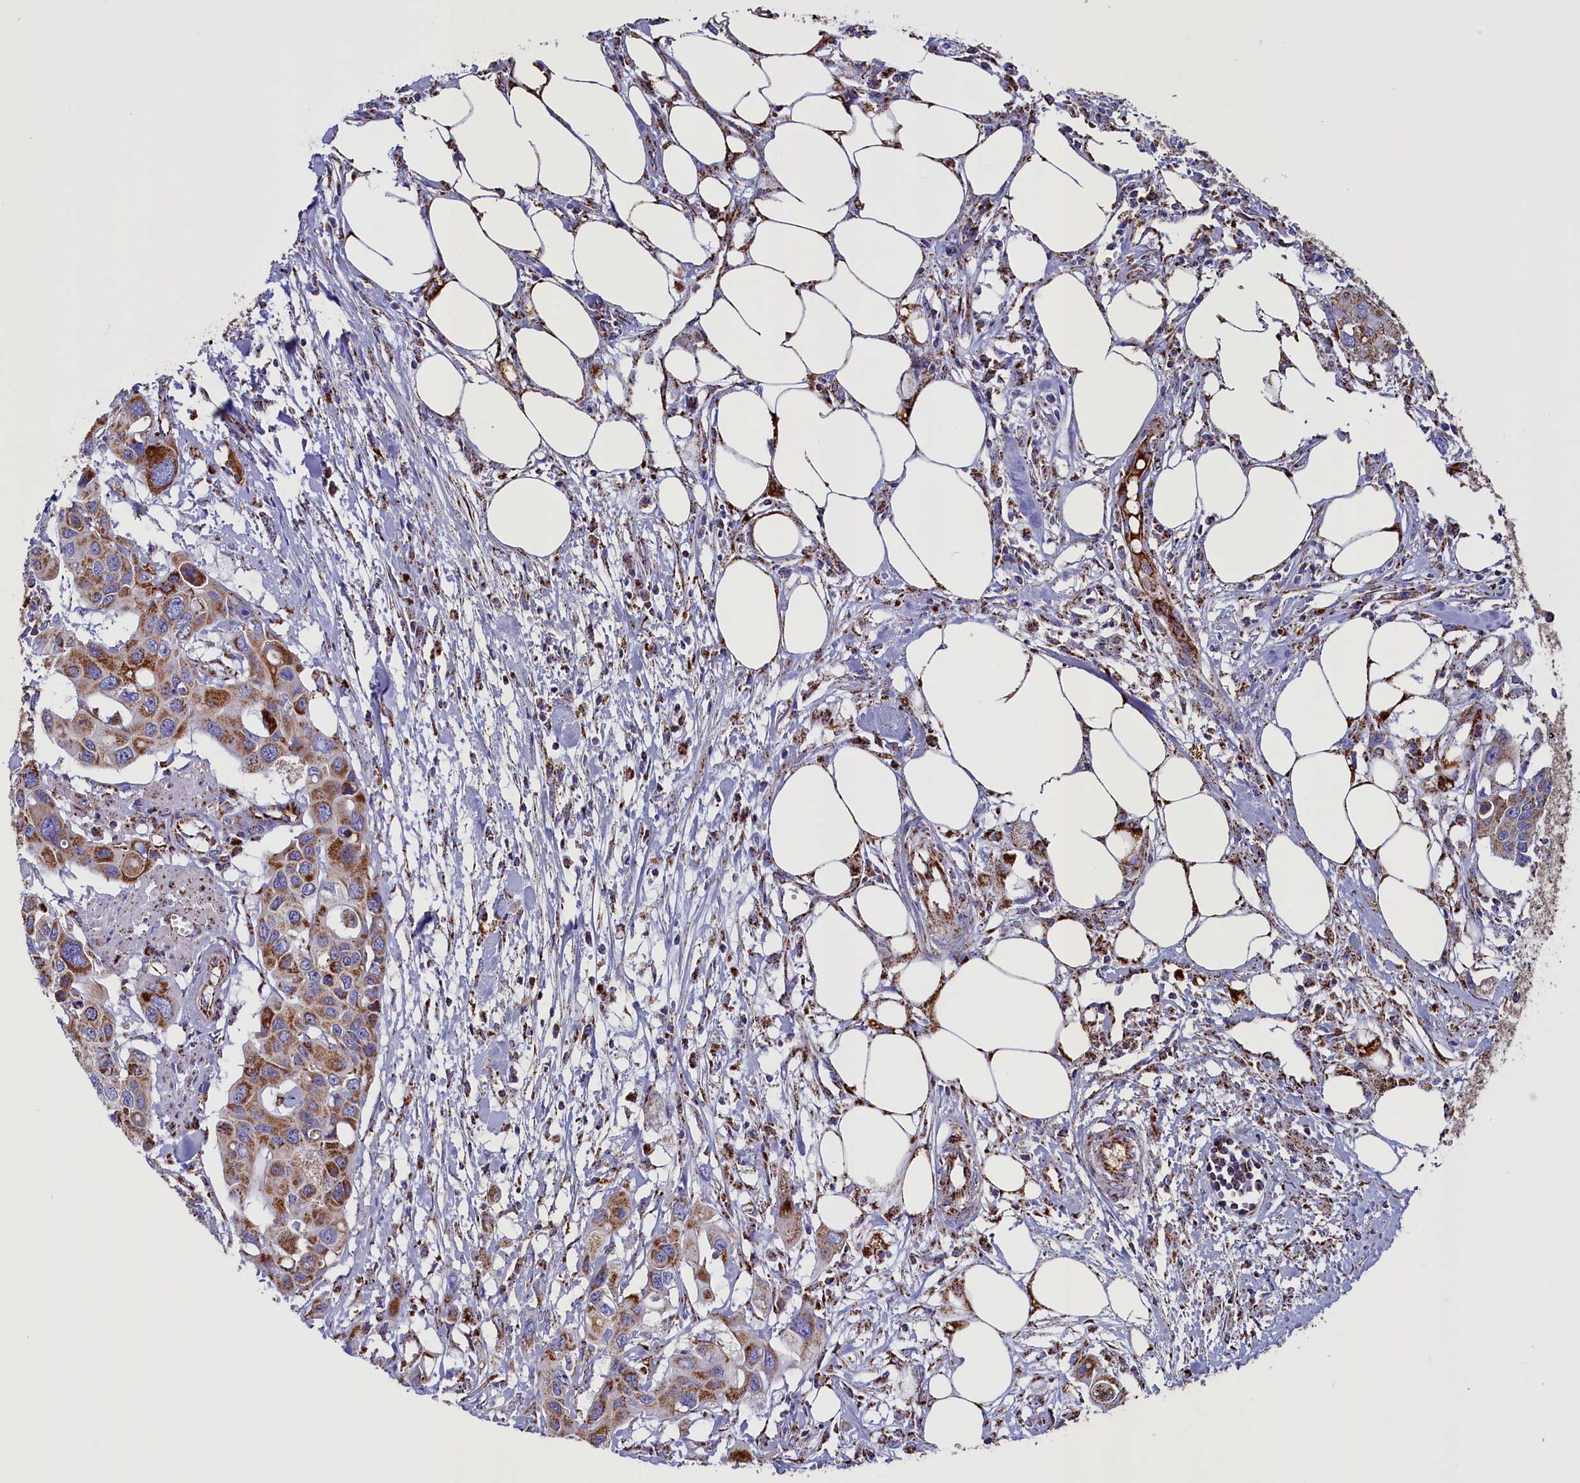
{"staining": {"intensity": "moderate", "quantity": ">75%", "location": "cytoplasmic/membranous"}, "tissue": "colorectal cancer", "cell_type": "Tumor cells", "image_type": "cancer", "snomed": [{"axis": "morphology", "description": "Adenocarcinoma, NOS"}, {"axis": "topography", "description": "Colon"}], "caption": "Moderate cytoplasmic/membranous staining for a protein is seen in about >75% of tumor cells of colorectal cancer using IHC.", "gene": "SLC39A3", "patient": {"sex": "male", "age": 77}}